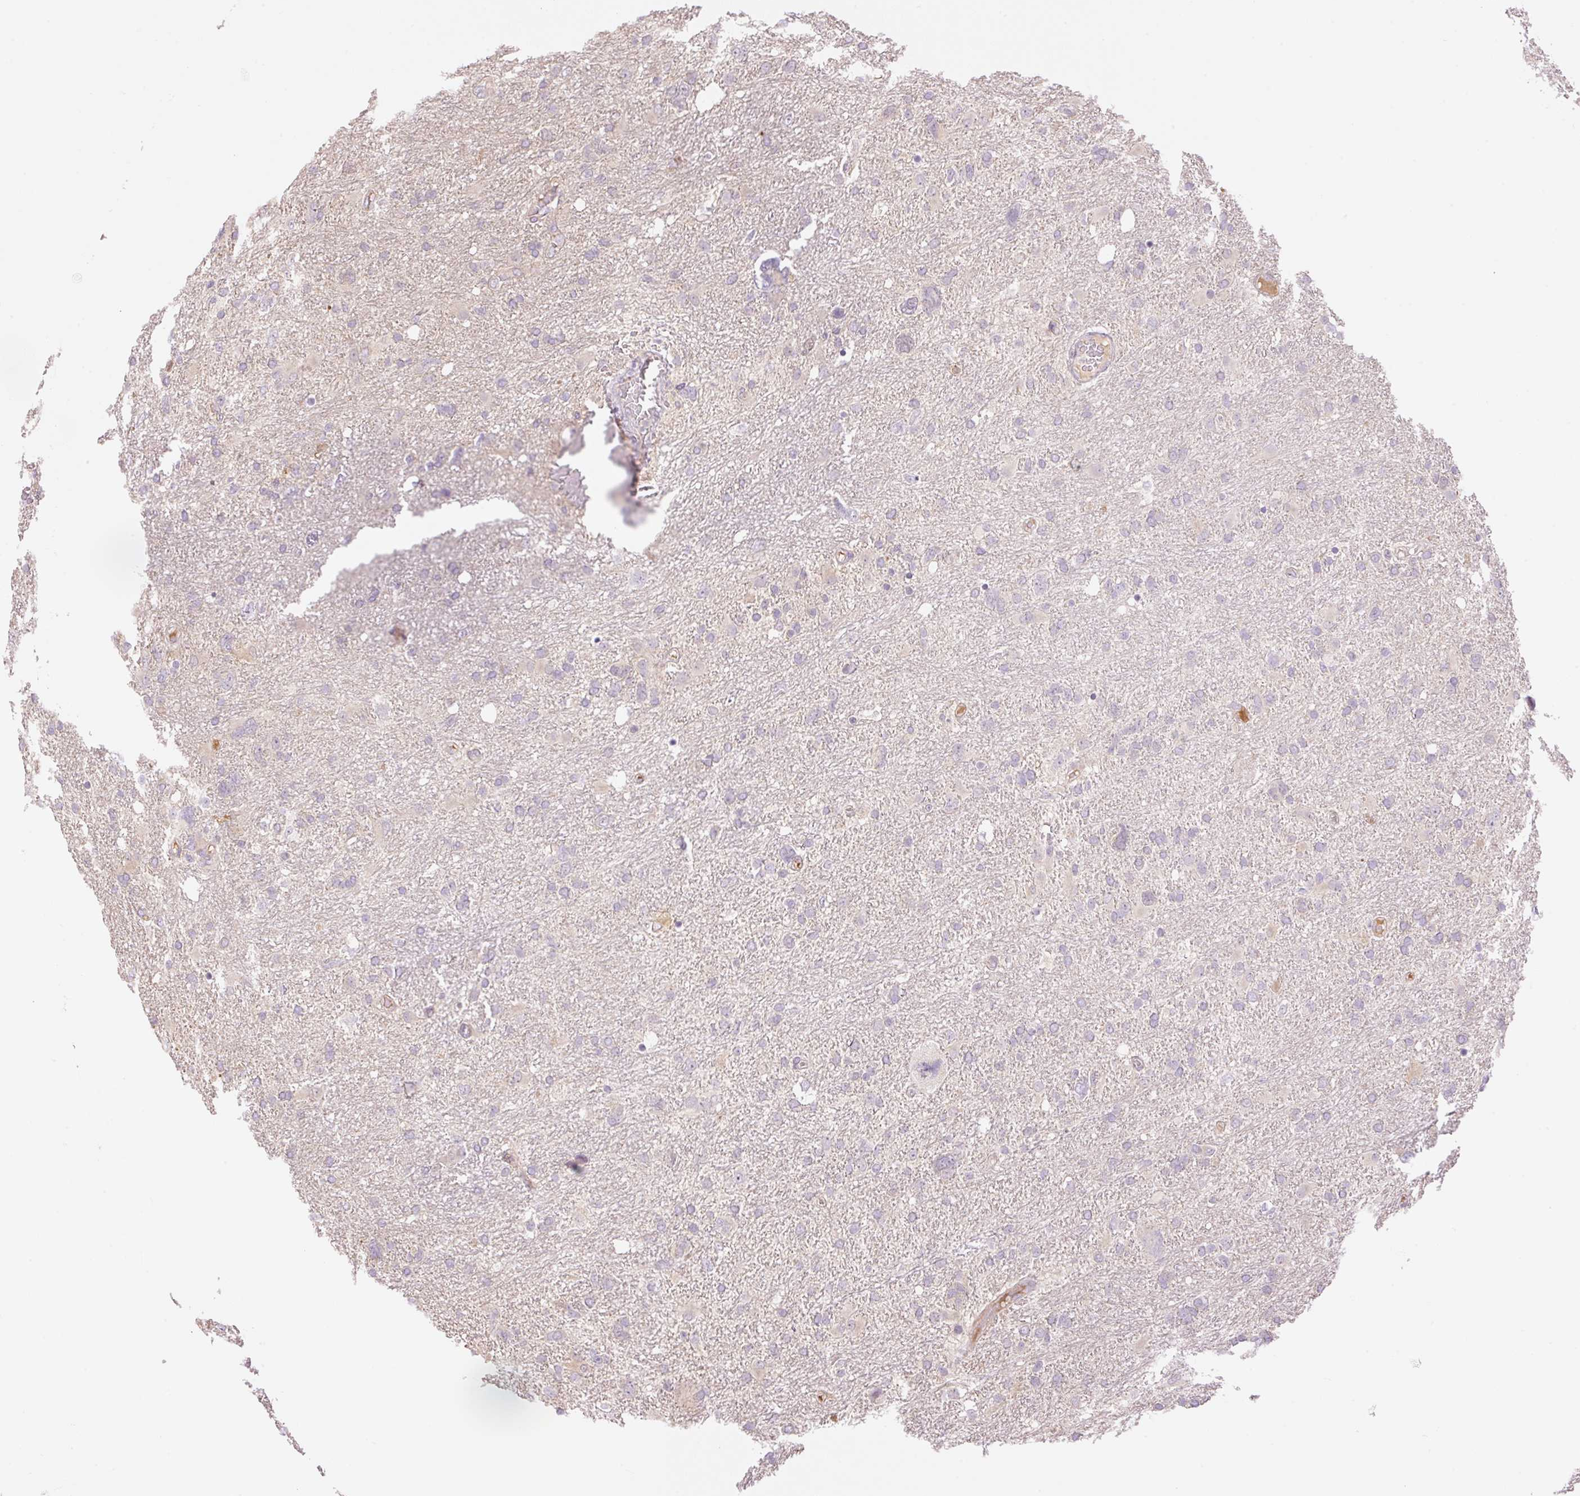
{"staining": {"intensity": "negative", "quantity": "none", "location": "none"}, "tissue": "glioma", "cell_type": "Tumor cells", "image_type": "cancer", "snomed": [{"axis": "morphology", "description": "Glioma, malignant, High grade"}, {"axis": "topography", "description": "Brain"}], "caption": "Immunohistochemistry (IHC) histopathology image of human malignant glioma (high-grade) stained for a protein (brown), which exhibits no expression in tumor cells. (DAB IHC with hematoxylin counter stain).", "gene": "ZNF394", "patient": {"sex": "male", "age": 61}}